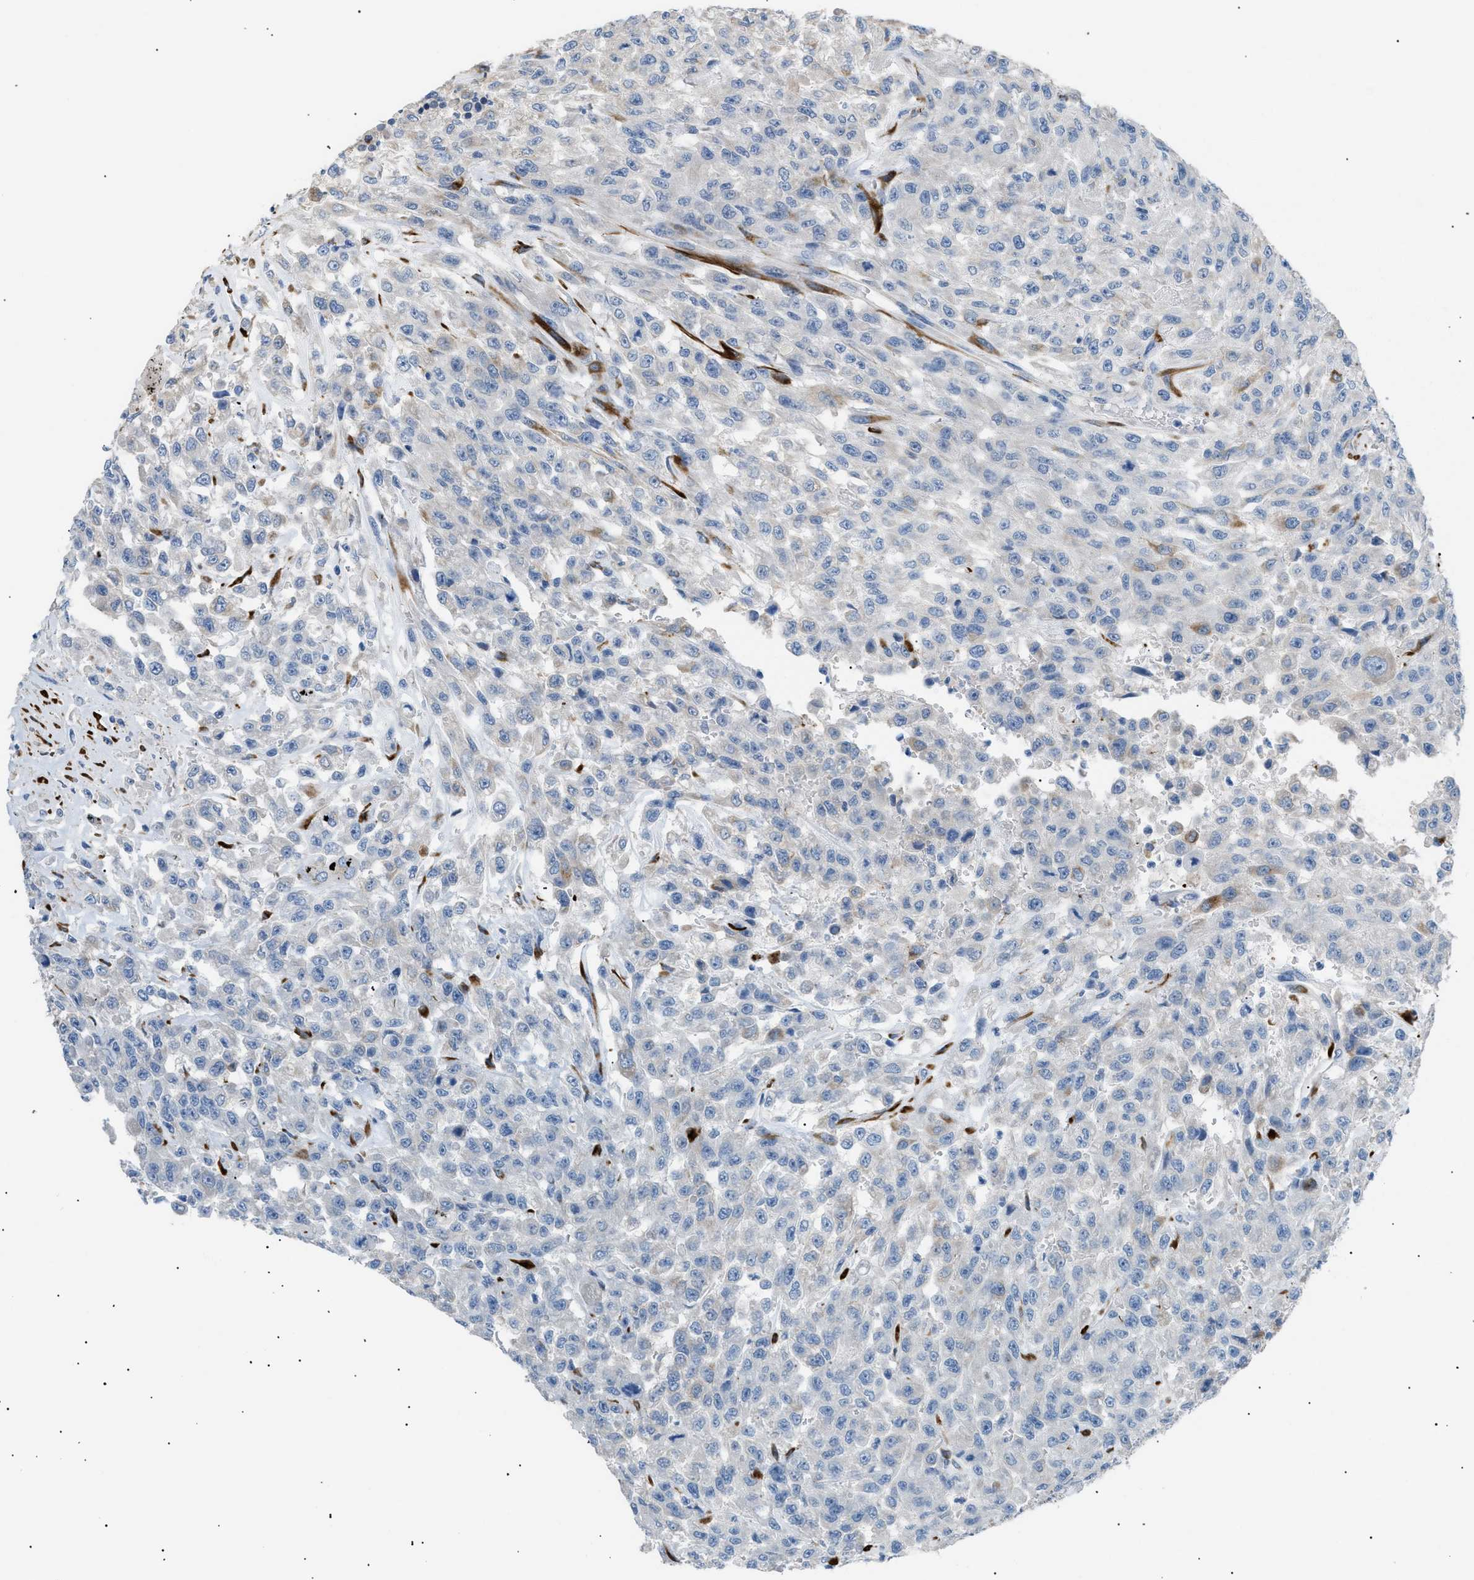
{"staining": {"intensity": "negative", "quantity": "none", "location": "none"}, "tissue": "urothelial cancer", "cell_type": "Tumor cells", "image_type": "cancer", "snomed": [{"axis": "morphology", "description": "Urothelial carcinoma, High grade"}, {"axis": "topography", "description": "Urinary bladder"}], "caption": "The IHC histopathology image has no significant staining in tumor cells of urothelial carcinoma (high-grade) tissue.", "gene": "ICA1", "patient": {"sex": "male", "age": 46}}